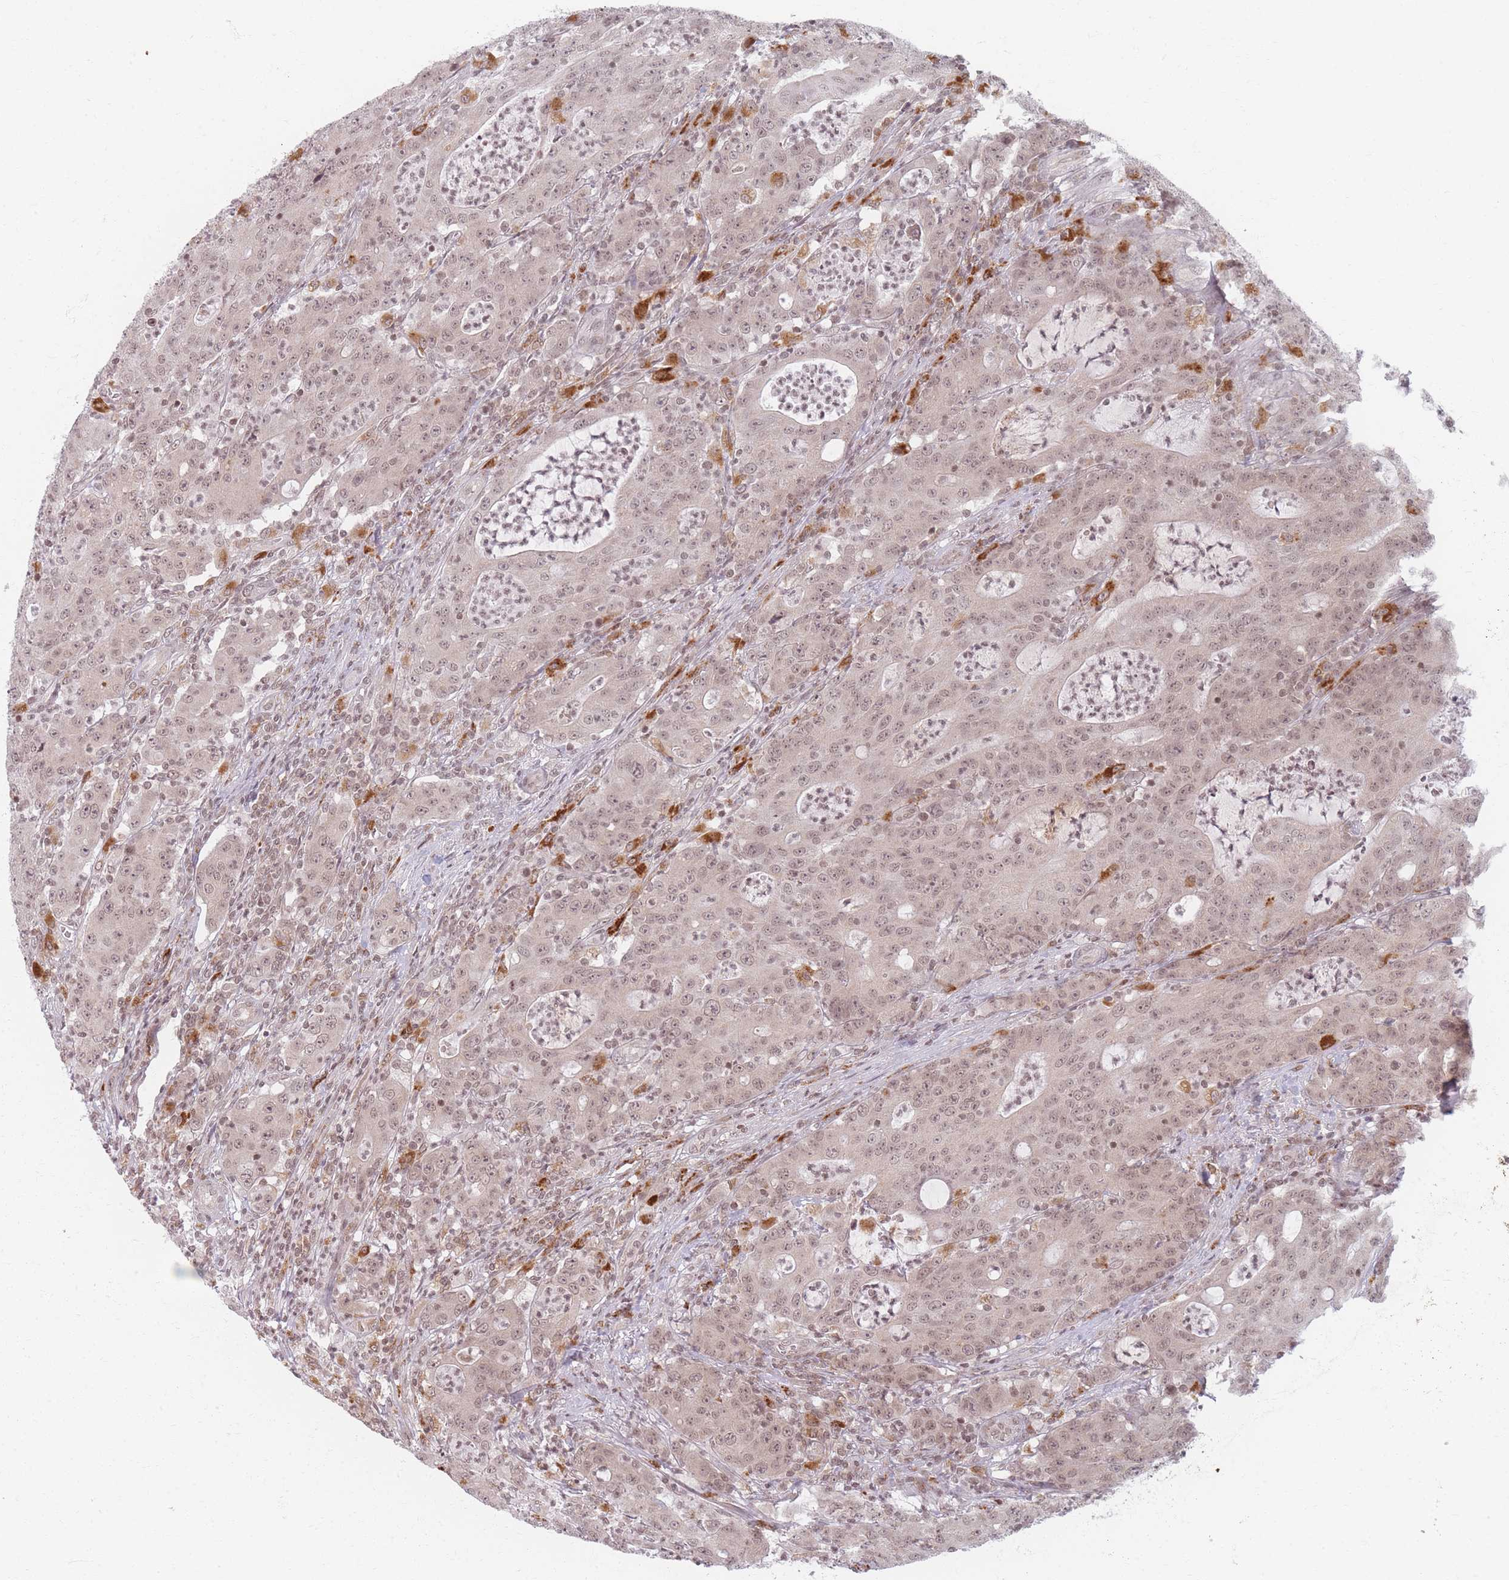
{"staining": {"intensity": "weak", "quantity": ">75%", "location": "nuclear"}, "tissue": "colorectal cancer", "cell_type": "Tumor cells", "image_type": "cancer", "snomed": [{"axis": "morphology", "description": "Adenocarcinoma, NOS"}, {"axis": "topography", "description": "Colon"}], "caption": "High-magnification brightfield microscopy of colorectal adenocarcinoma stained with DAB (brown) and counterstained with hematoxylin (blue). tumor cells exhibit weak nuclear positivity is seen in approximately>75% of cells. (DAB (3,3'-diaminobenzidine) IHC, brown staining for protein, blue staining for nuclei).", "gene": "SPATA45", "patient": {"sex": "male", "age": 83}}